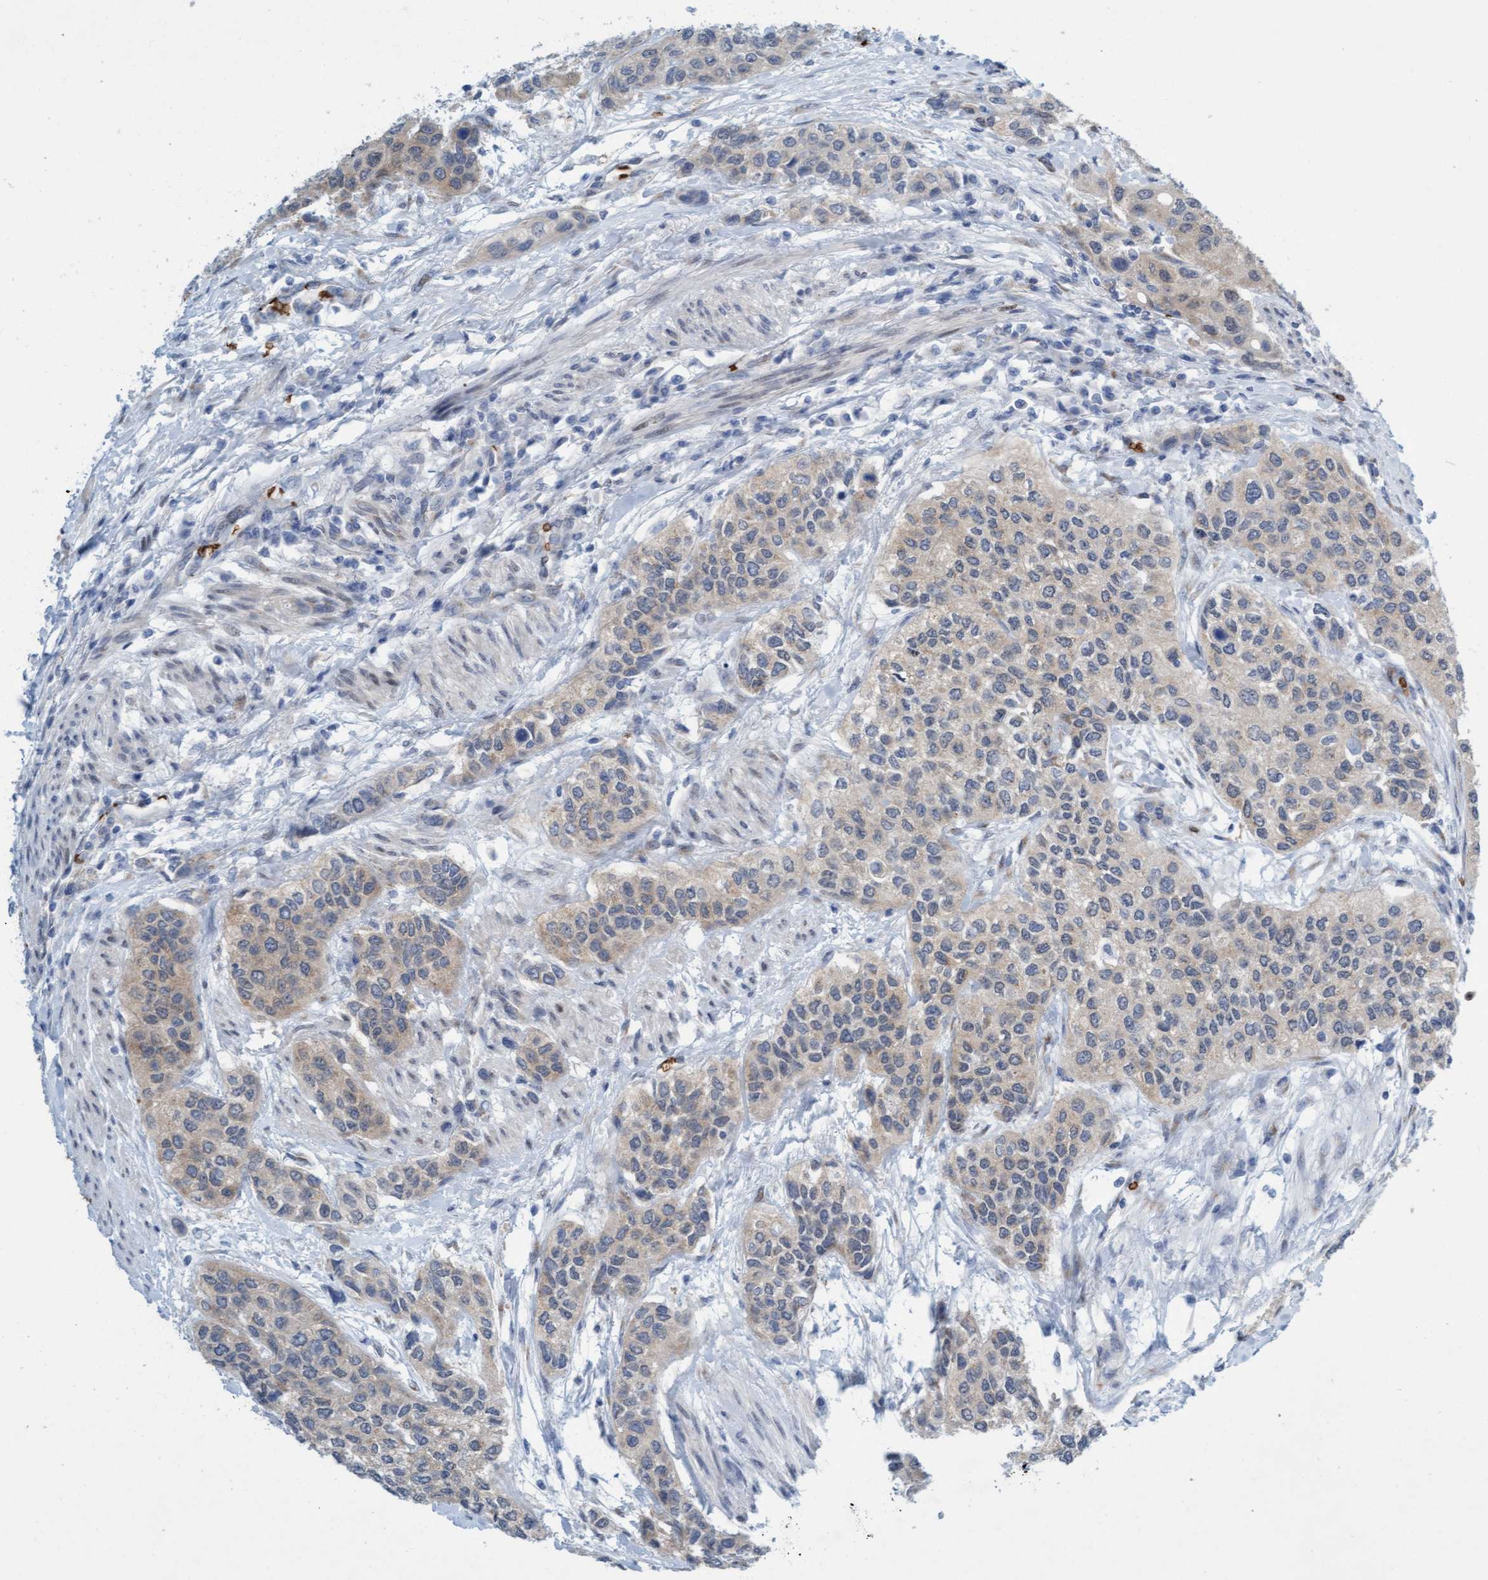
{"staining": {"intensity": "weak", "quantity": "25%-75%", "location": "cytoplasmic/membranous"}, "tissue": "urothelial cancer", "cell_type": "Tumor cells", "image_type": "cancer", "snomed": [{"axis": "morphology", "description": "Urothelial carcinoma, High grade"}, {"axis": "topography", "description": "Urinary bladder"}], "caption": "Human urothelial carcinoma (high-grade) stained for a protein (brown) exhibits weak cytoplasmic/membranous positive positivity in approximately 25%-75% of tumor cells.", "gene": "SPEM2", "patient": {"sex": "female", "age": 56}}